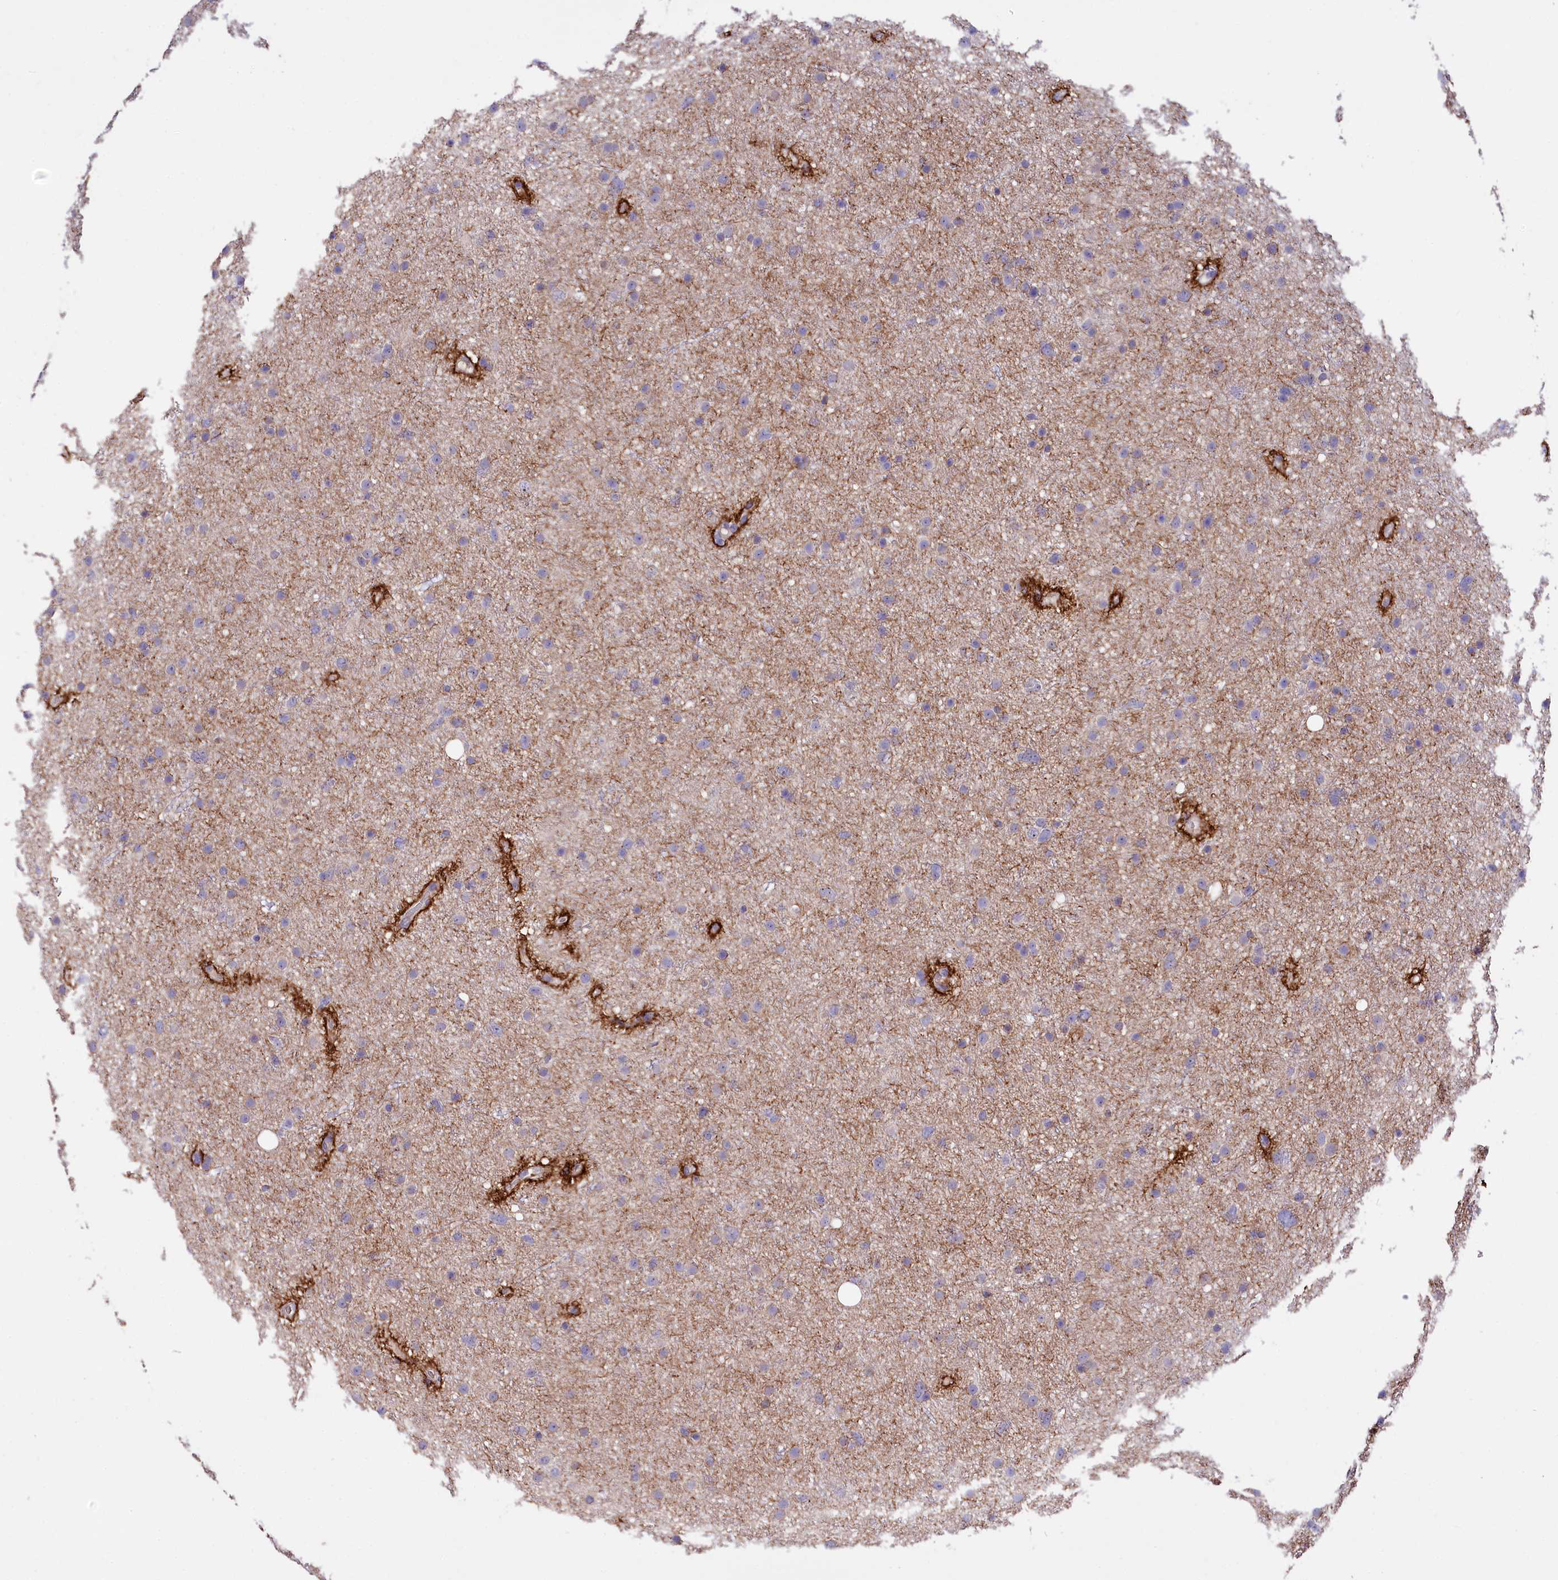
{"staining": {"intensity": "negative", "quantity": "none", "location": "none"}, "tissue": "glioma", "cell_type": "Tumor cells", "image_type": "cancer", "snomed": [{"axis": "morphology", "description": "Glioma, malignant, Low grade"}, {"axis": "topography", "description": "Cerebral cortex"}], "caption": "High power microscopy micrograph of an IHC histopathology image of low-grade glioma (malignant), revealing no significant expression in tumor cells. (DAB immunohistochemistry (IHC) visualized using brightfield microscopy, high magnification).", "gene": "RPUSD3", "patient": {"sex": "female", "age": 39}}